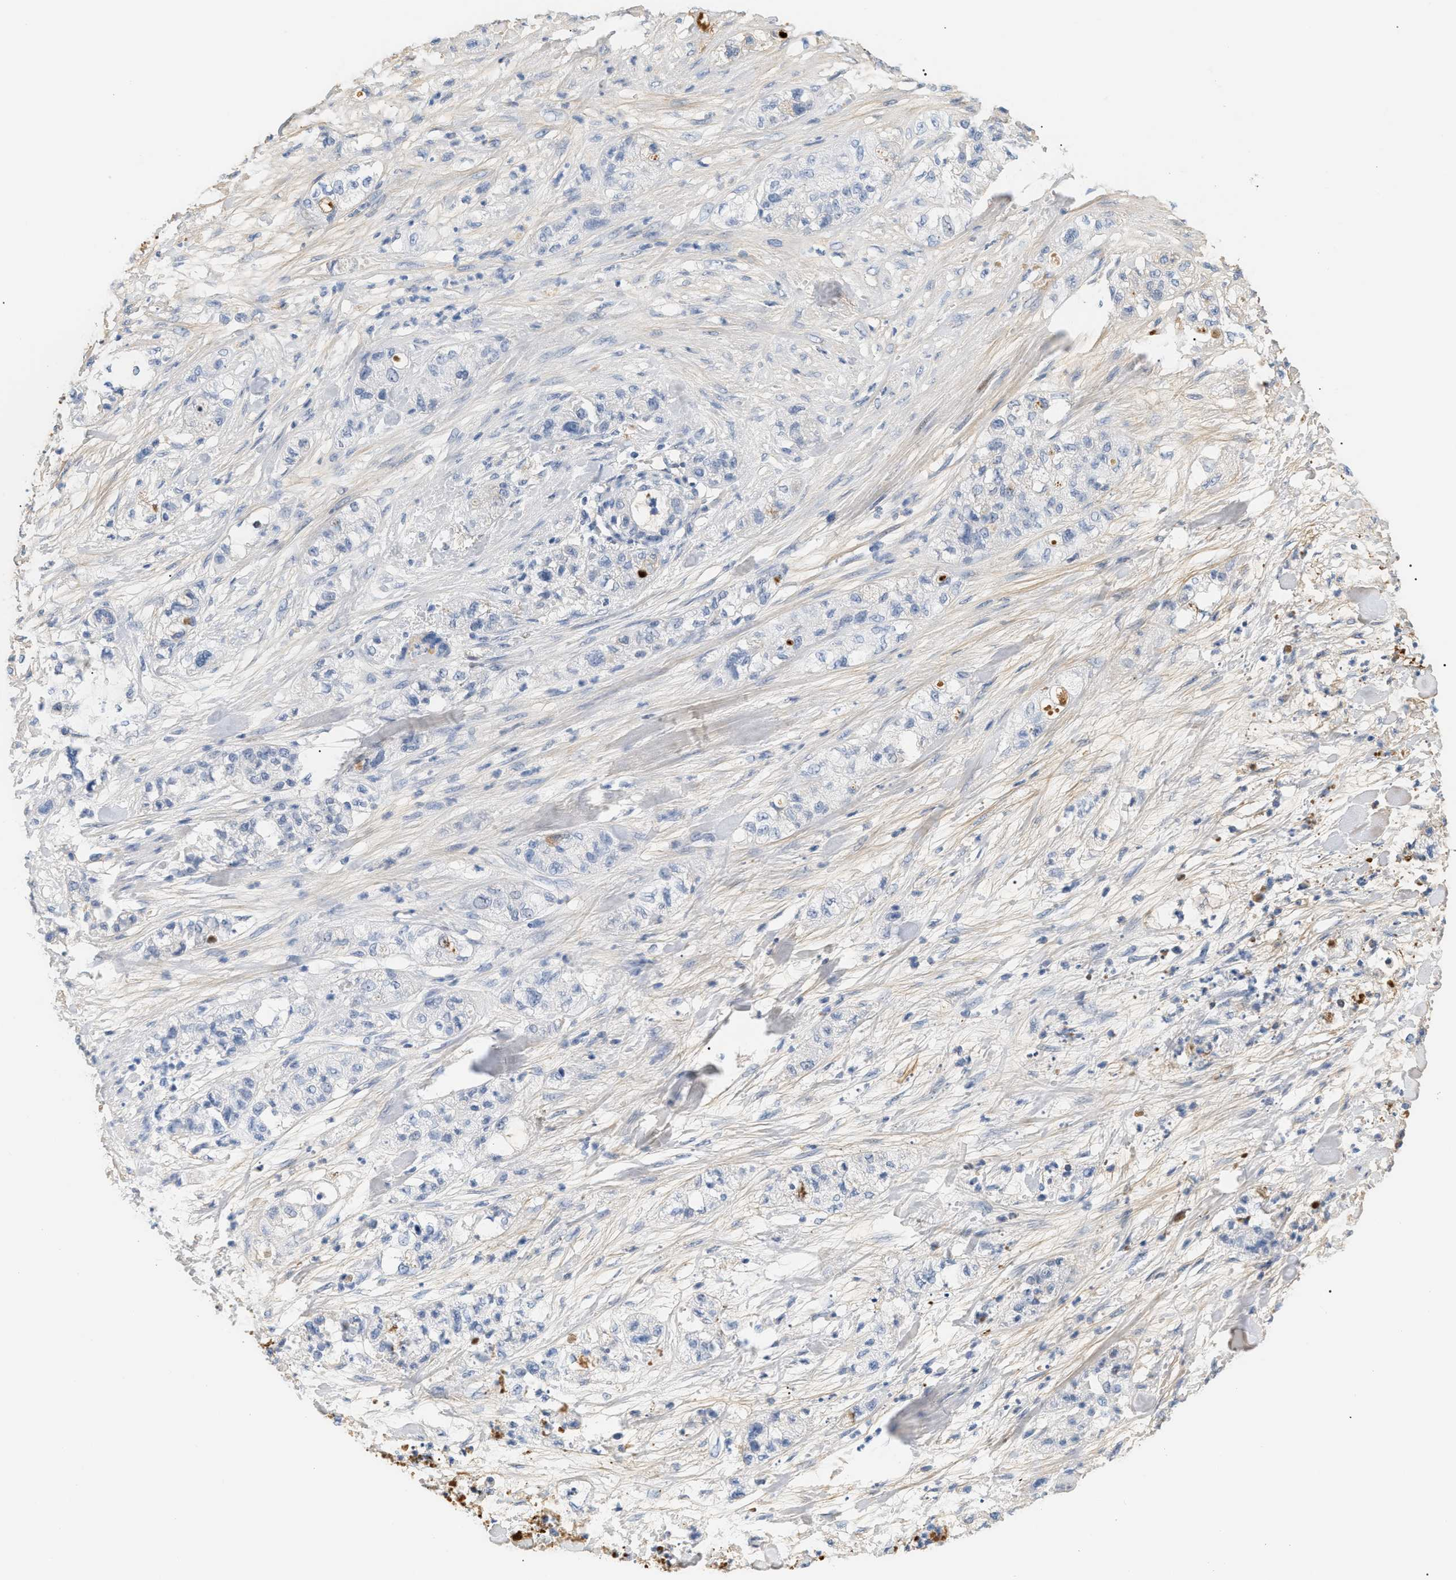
{"staining": {"intensity": "negative", "quantity": "none", "location": "none"}, "tissue": "pancreatic cancer", "cell_type": "Tumor cells", "image_type": "cancer", "snomed": [{"axis": "morphology", "description": "Adenocarcinoma, NOS"}, {"axis": "topography", "description": "Pancreas"}], "caption": "Immunohistochemical staining of human adenocarcinoma (pancreatic) shows no significant staining in tumor cells.", "gene": "CFH", "patient": {"sex": "female", "age": 78}}